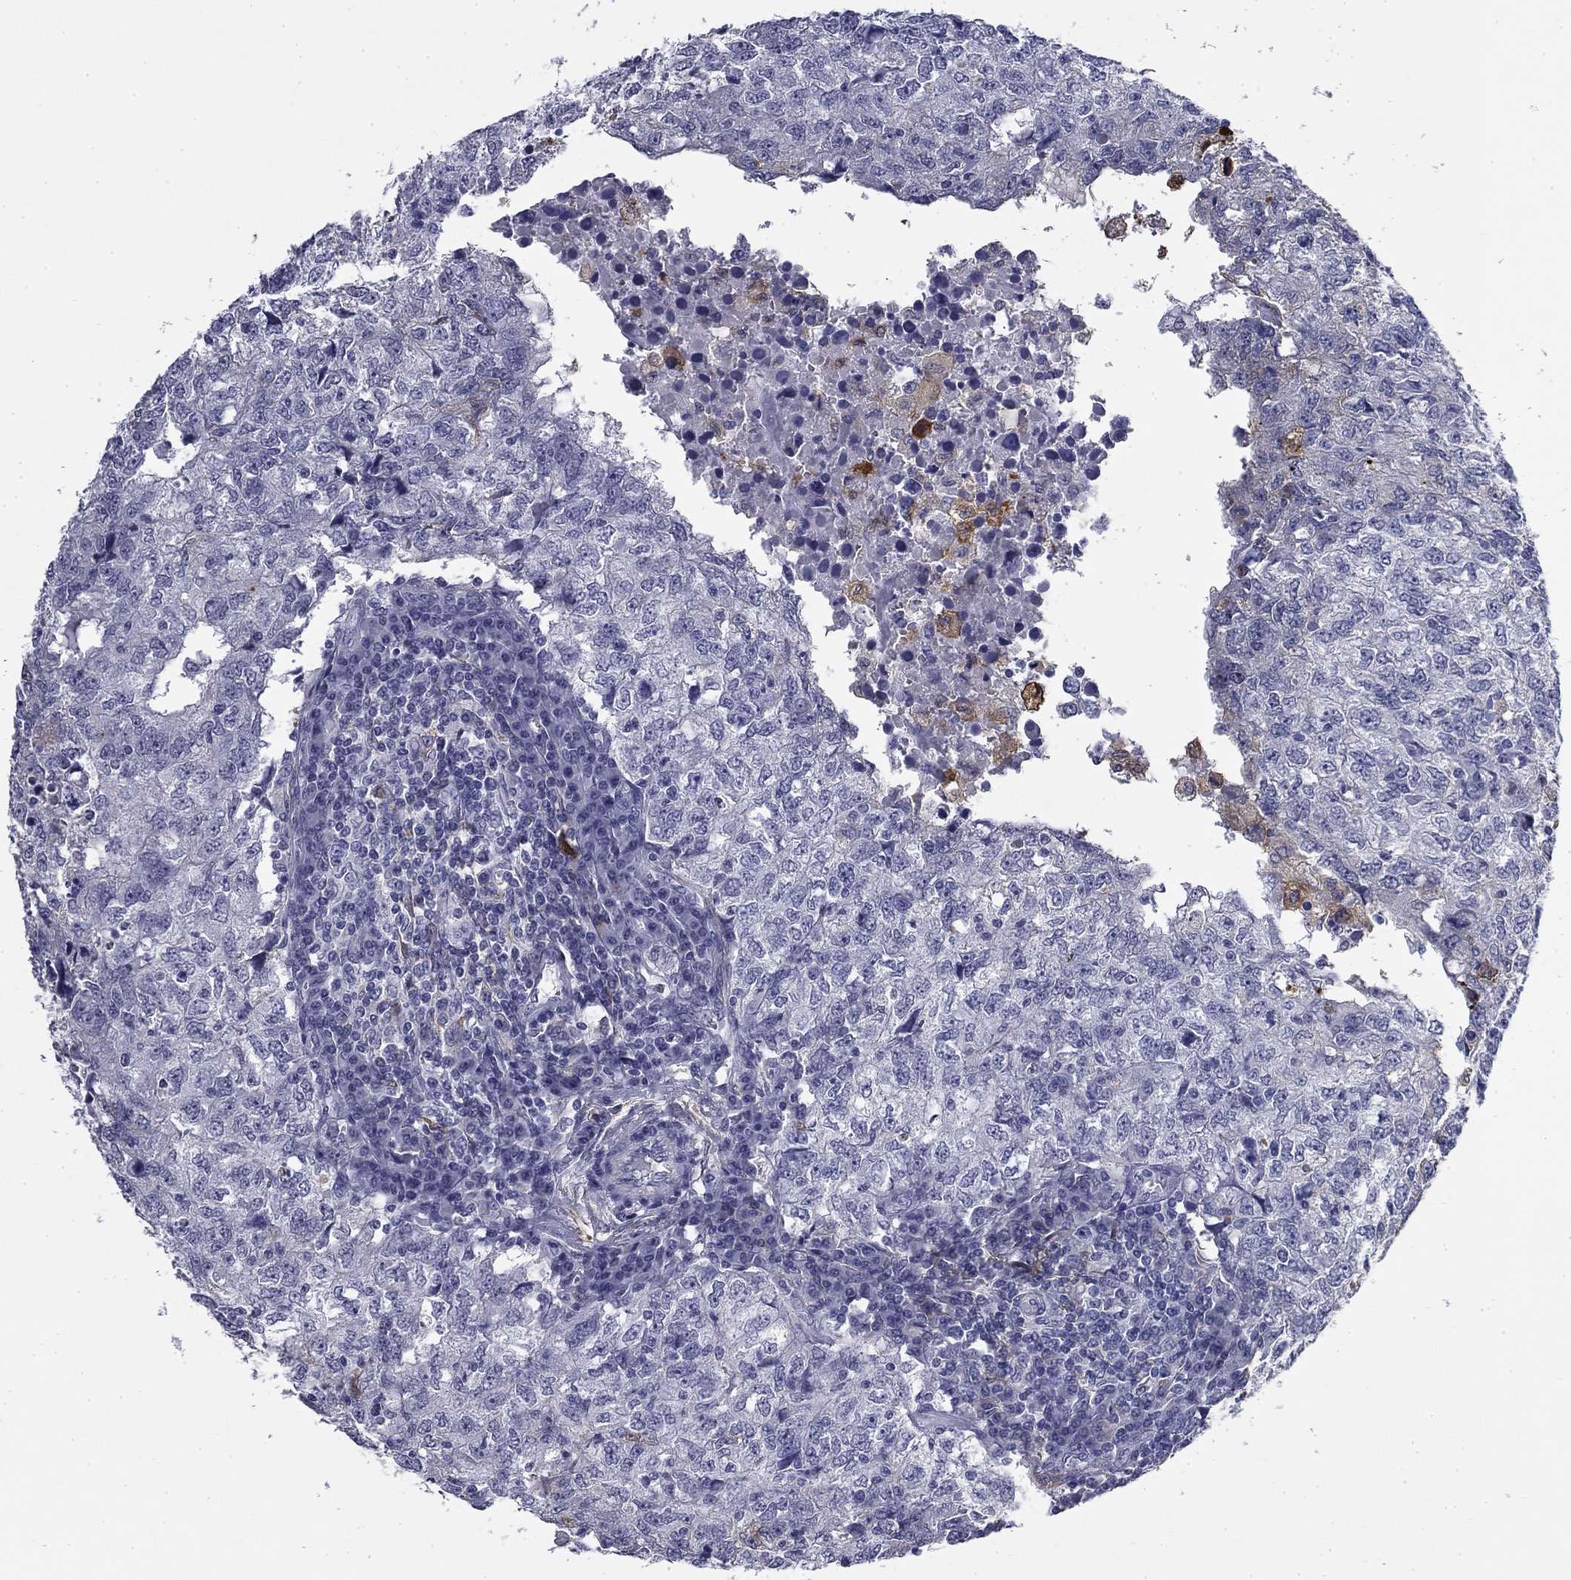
{"staining": {"intensity": "negative", "quantity": "none", "location": "none"}, "tissue": "breast cancer", "cell_type": "Tumor cells", "image_type": "cancer", "snomed": [{"axis": "morphology", "description": "Duct carcinoma"}, {"axis": "topography", "description": "Breast"}], "caption": "A histopathology image of human breast cancer is negative for staining in tumor cells. (DAB (3,3'-diaminobenzidine) IHC with hematoxylin counter stain).", "gene": "BCL2L14", "patient": {"sex": "female", "age": 30}}